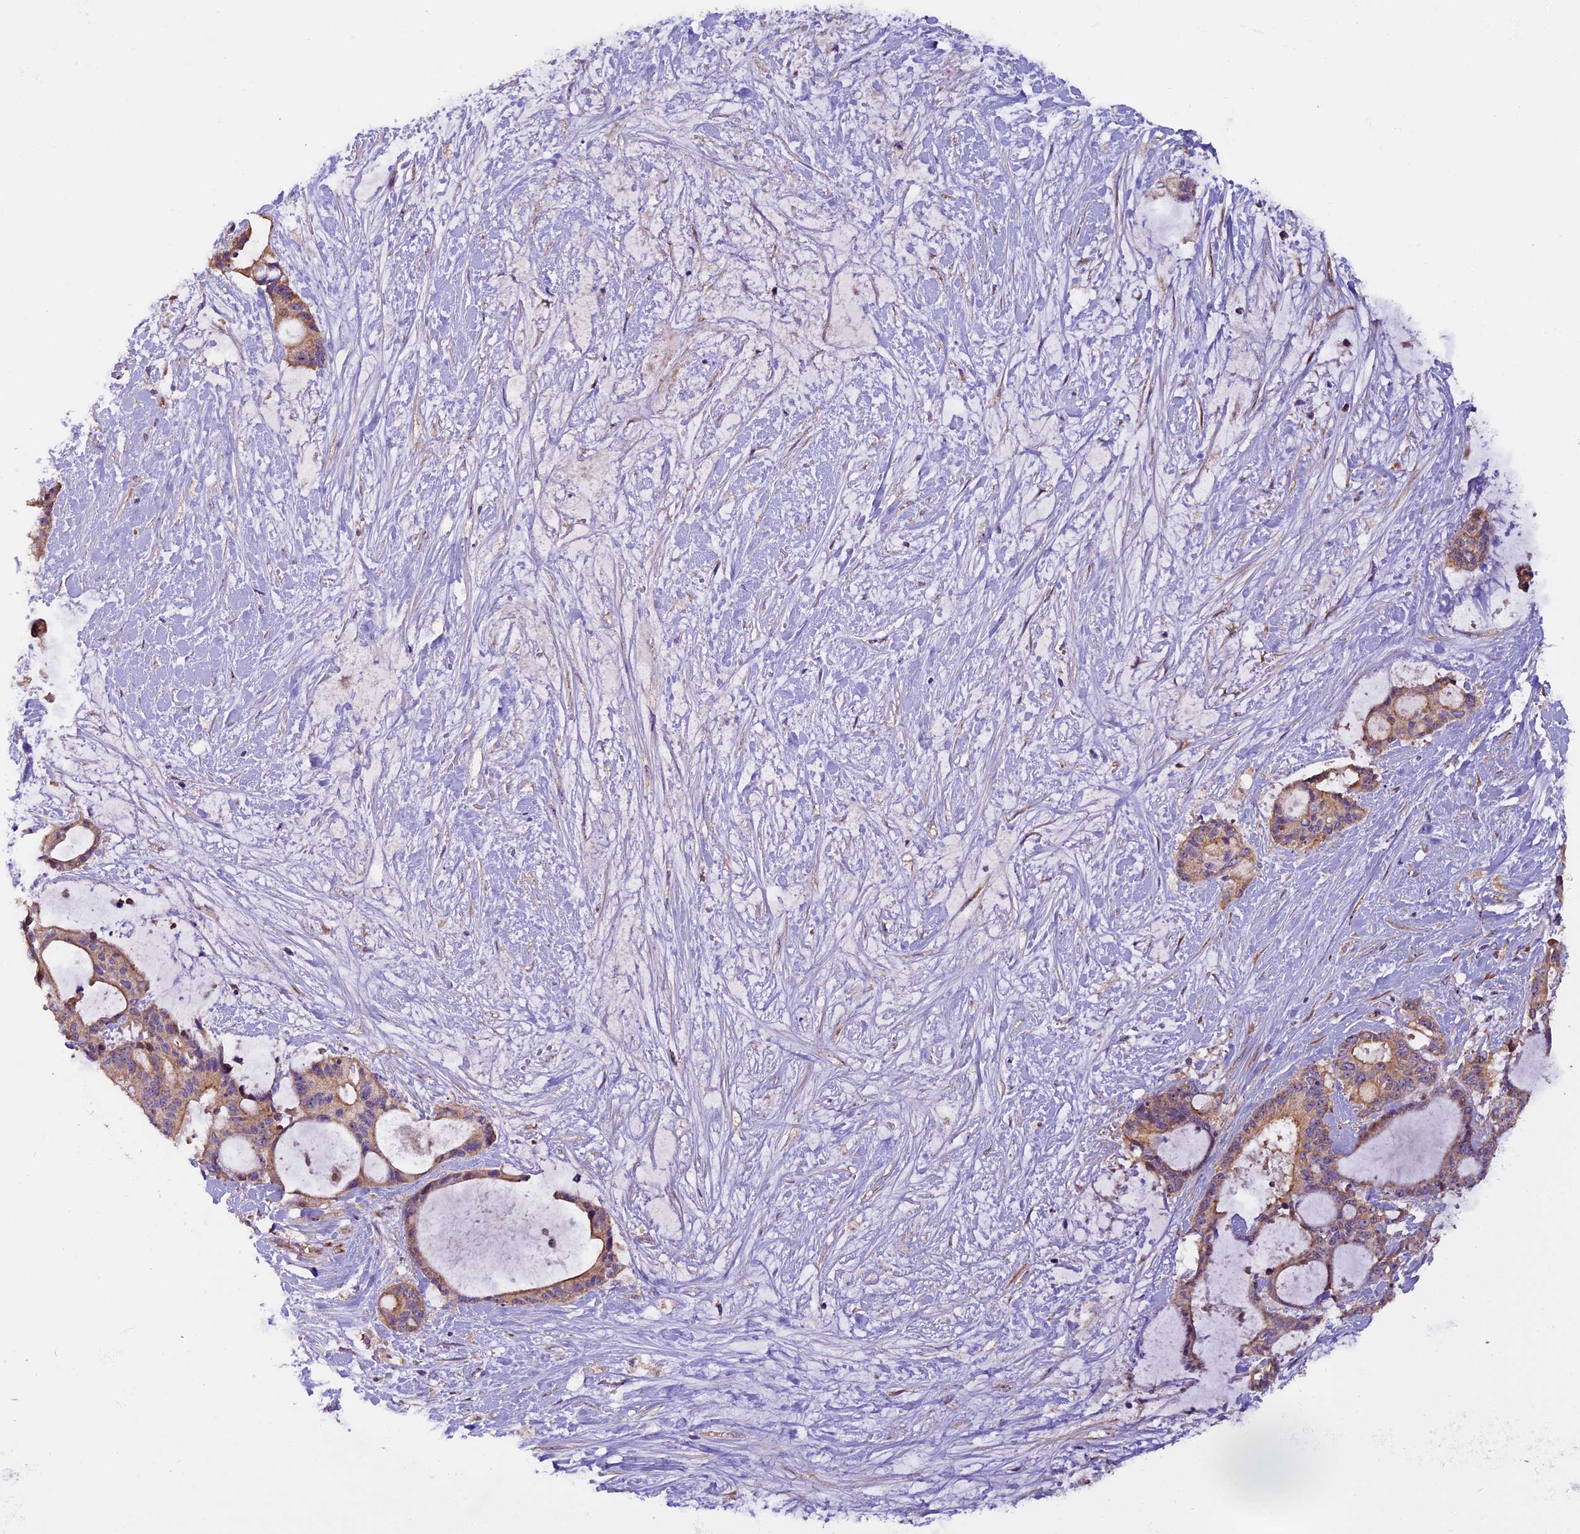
{"staining": {"intensity": "moderate", "quantity": ">75%", "location": "cytoplasmic/membranous"}, "tissue": "liver cancer", "cell_type": "Tumor cells", "image_type": "cancer", "snomed": [{"axis": "morphology", "description": "Normal tissue, NOS"}, {"axis": "morphology", "description": "Cholangiocarcinoma"}, {"axis": "topography", "description": "Liver"}, {"axis": "topography", "description": "Peripheral nerve tissue"}], "caption": "Approximately >75% of tumor cells in cholangiocarcinoma (liver) exhibit moderate cytoplasmic/membranous protein staining as visualized by brown immunohistochemical staining.", "gene": "FRY", "patient": {"sex": "female", "age": 73}}